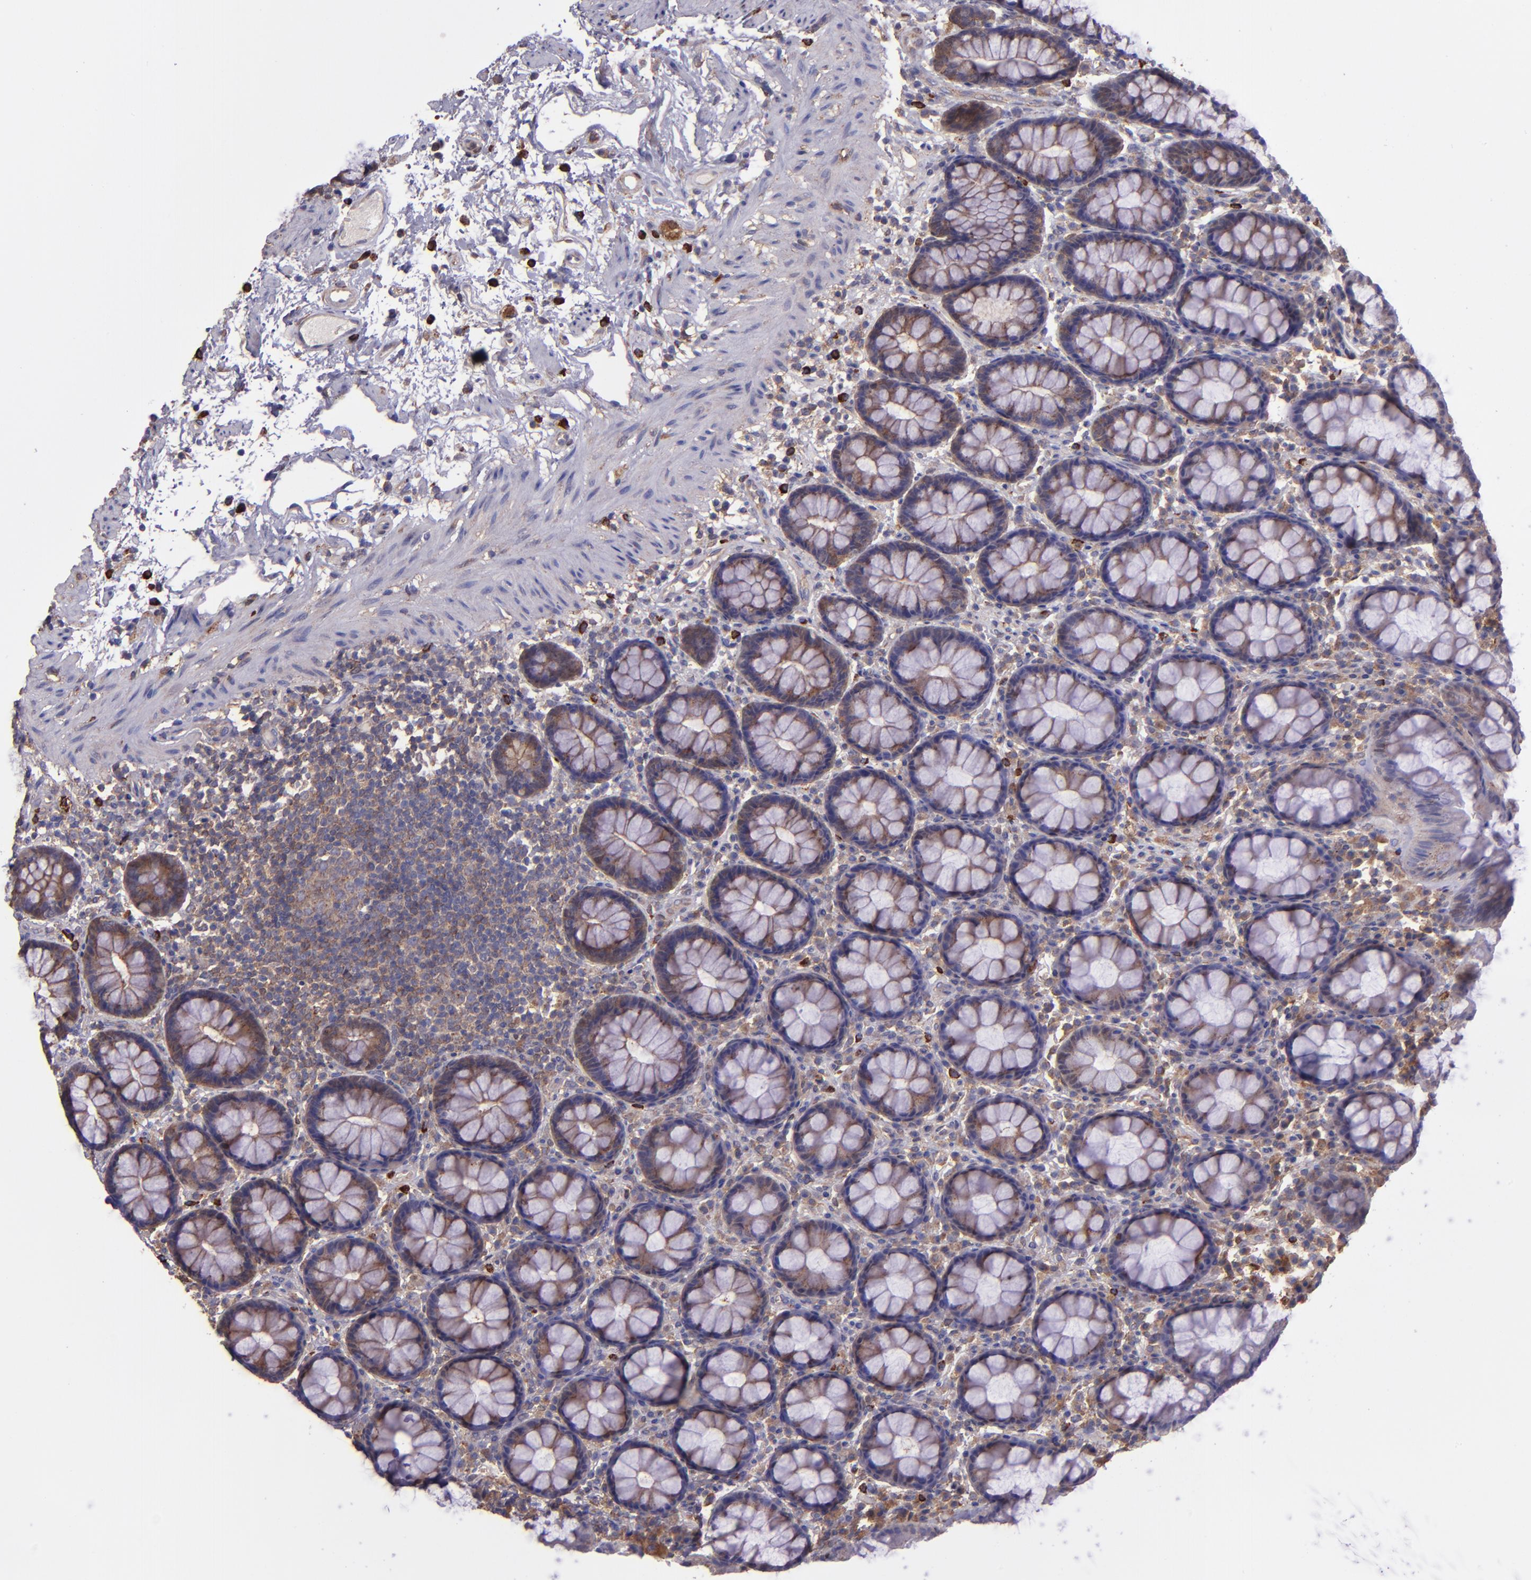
{"staining": {"intensity": "moderate", "quantity": ">75%", "location": "cytoplasmic/membranous"}, "tissue": "rectum", "cell_type": "Glandular cells", "image_type": "normal", "snomed": [{"axis": "morphology", "description": "Normal tissue, NOS"}, {"axis": "topography", "description": "Rectum"}], "caption": "Moderate cytoplasmic/membranous expression for a protein is seen in about >75% of glandular cells of unremarkable rectum using immunohistochemistry.", "gene": "WASH6P", "patient": {"sex": "male", "age": 92}}